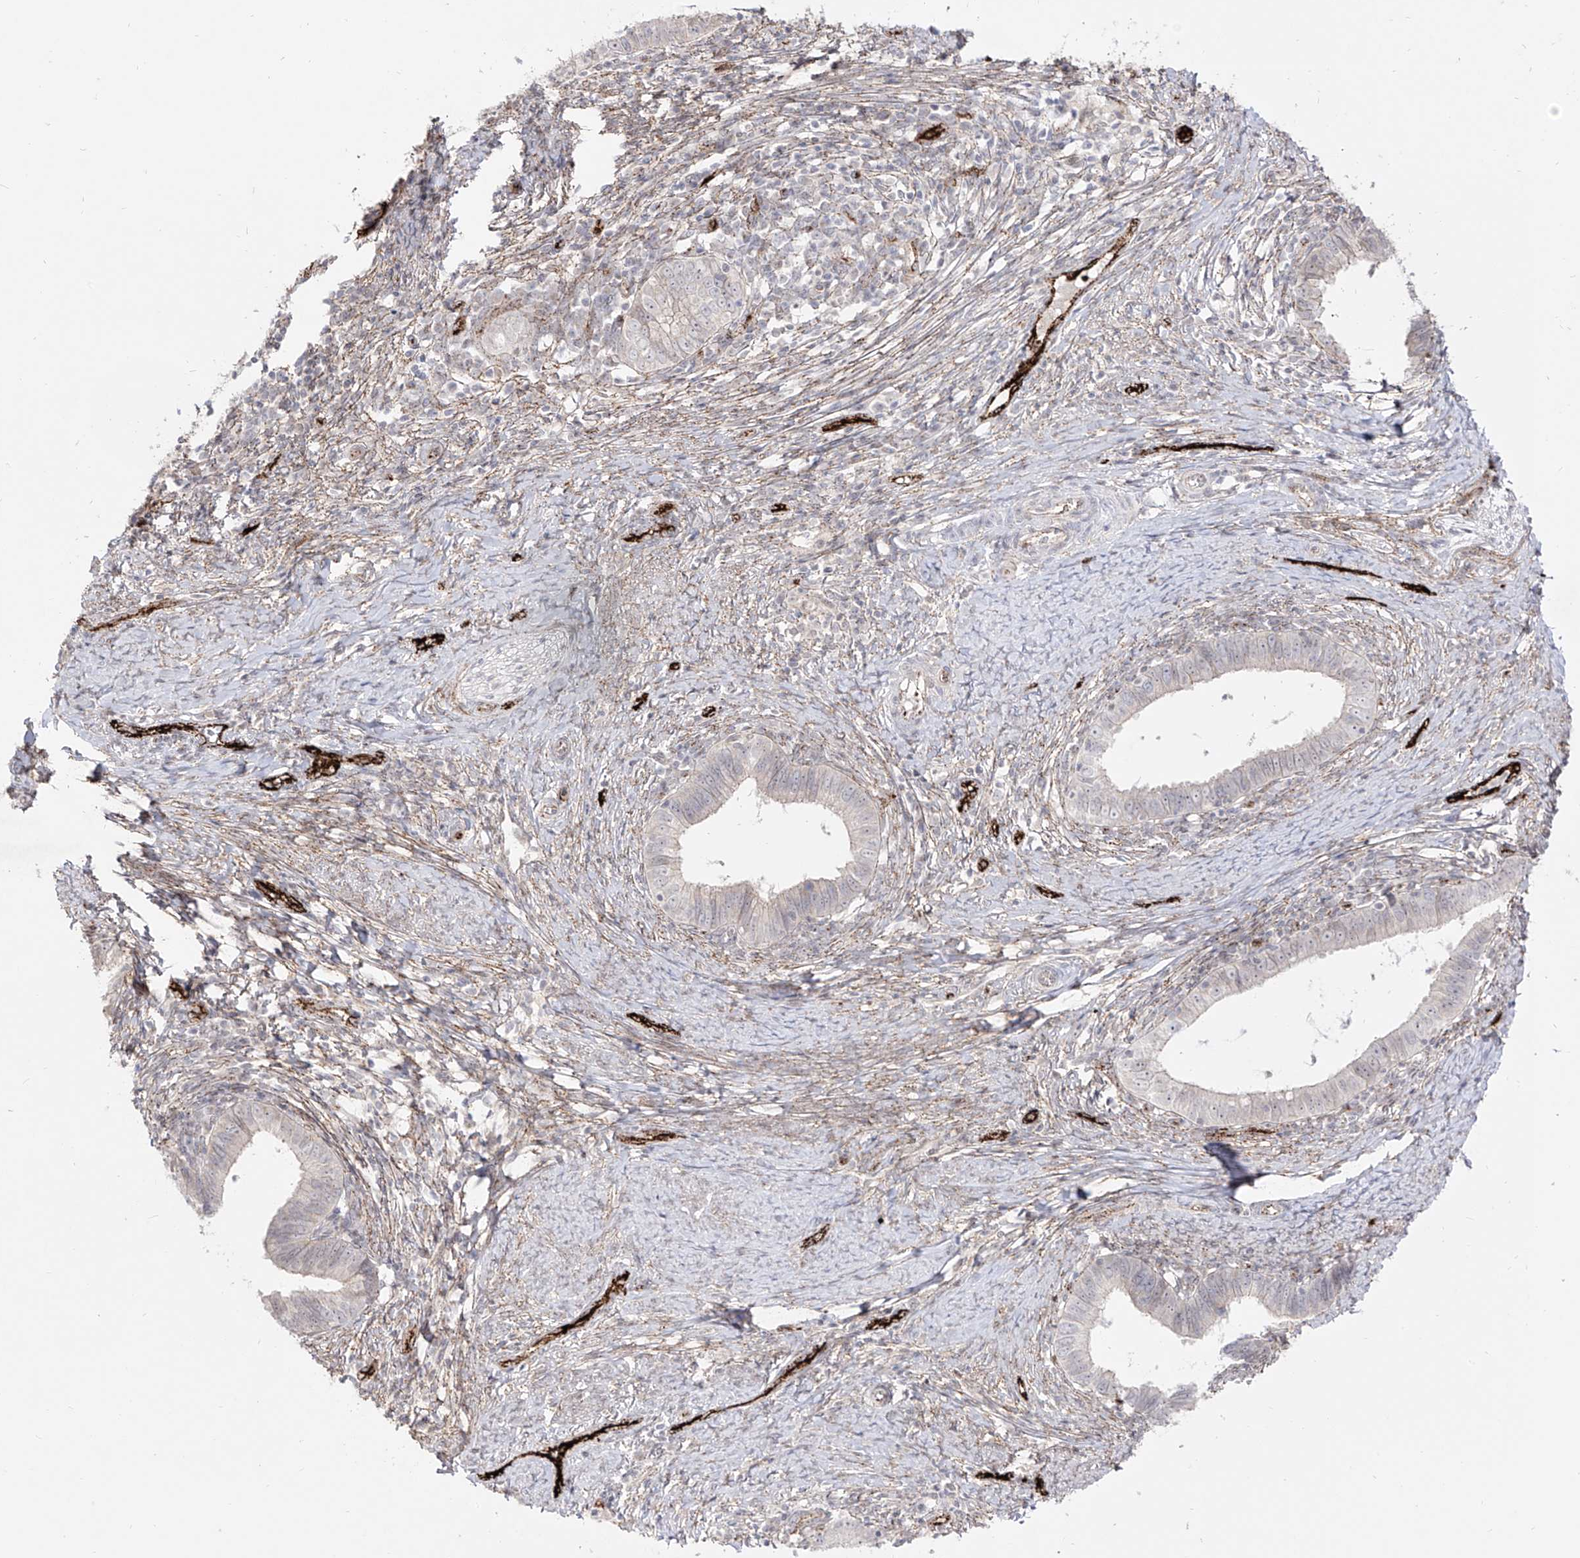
{"staining": {"intensity": "negative", "quantity": "none", "location": "none"}, "tissue": "cervical cancer", "cell_type": "Tumor cells", "image_type": "cancer", "snomed": [{"axis": "morphology", "description": "Adenocarcinoma, NOS"}, {"axis": "topography", "description": "Cervix"}], "caption": "Tumor cells are negative for brown protein staining in cervical cancer (adenocarcinoma).", "gene": "ZGRF1", "patient": {"sex": "female", "age": 36}}